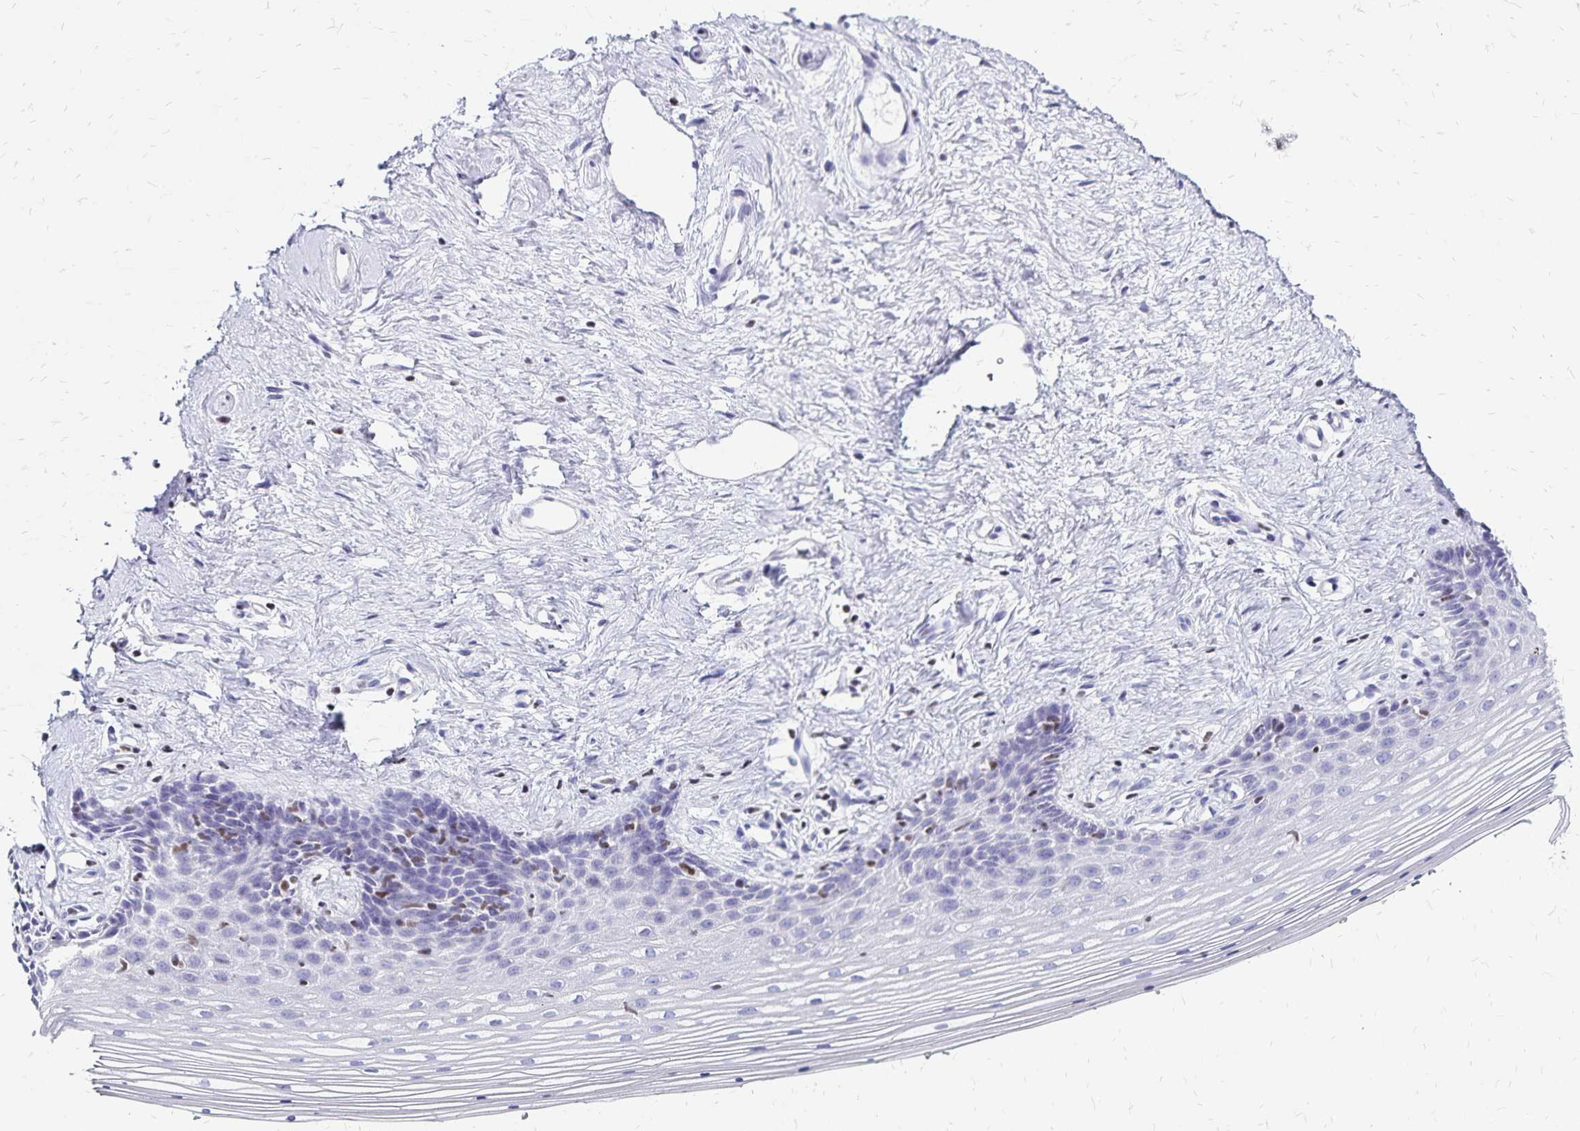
{"staining": {"intensity": "negative", "quantity": "none", "location": "none"}, "tissue": "vagina", "cell_type": "Squamous epithelial cells", "image_type": "normal", "snomed": [{"axis": "morphology", "description": "Normal tissue, NOS"}, {"axis": "topography", "description": "Vagina"}], "caption": "IHC micrograph of normal human vagina stained for a protein (brown), which displays no positivity in squamous epithelial cells. (IHC, brightfield microscopy, high magnification).", "gene": "IKZF1", "patient": {"sex": "female", "age": 42}}